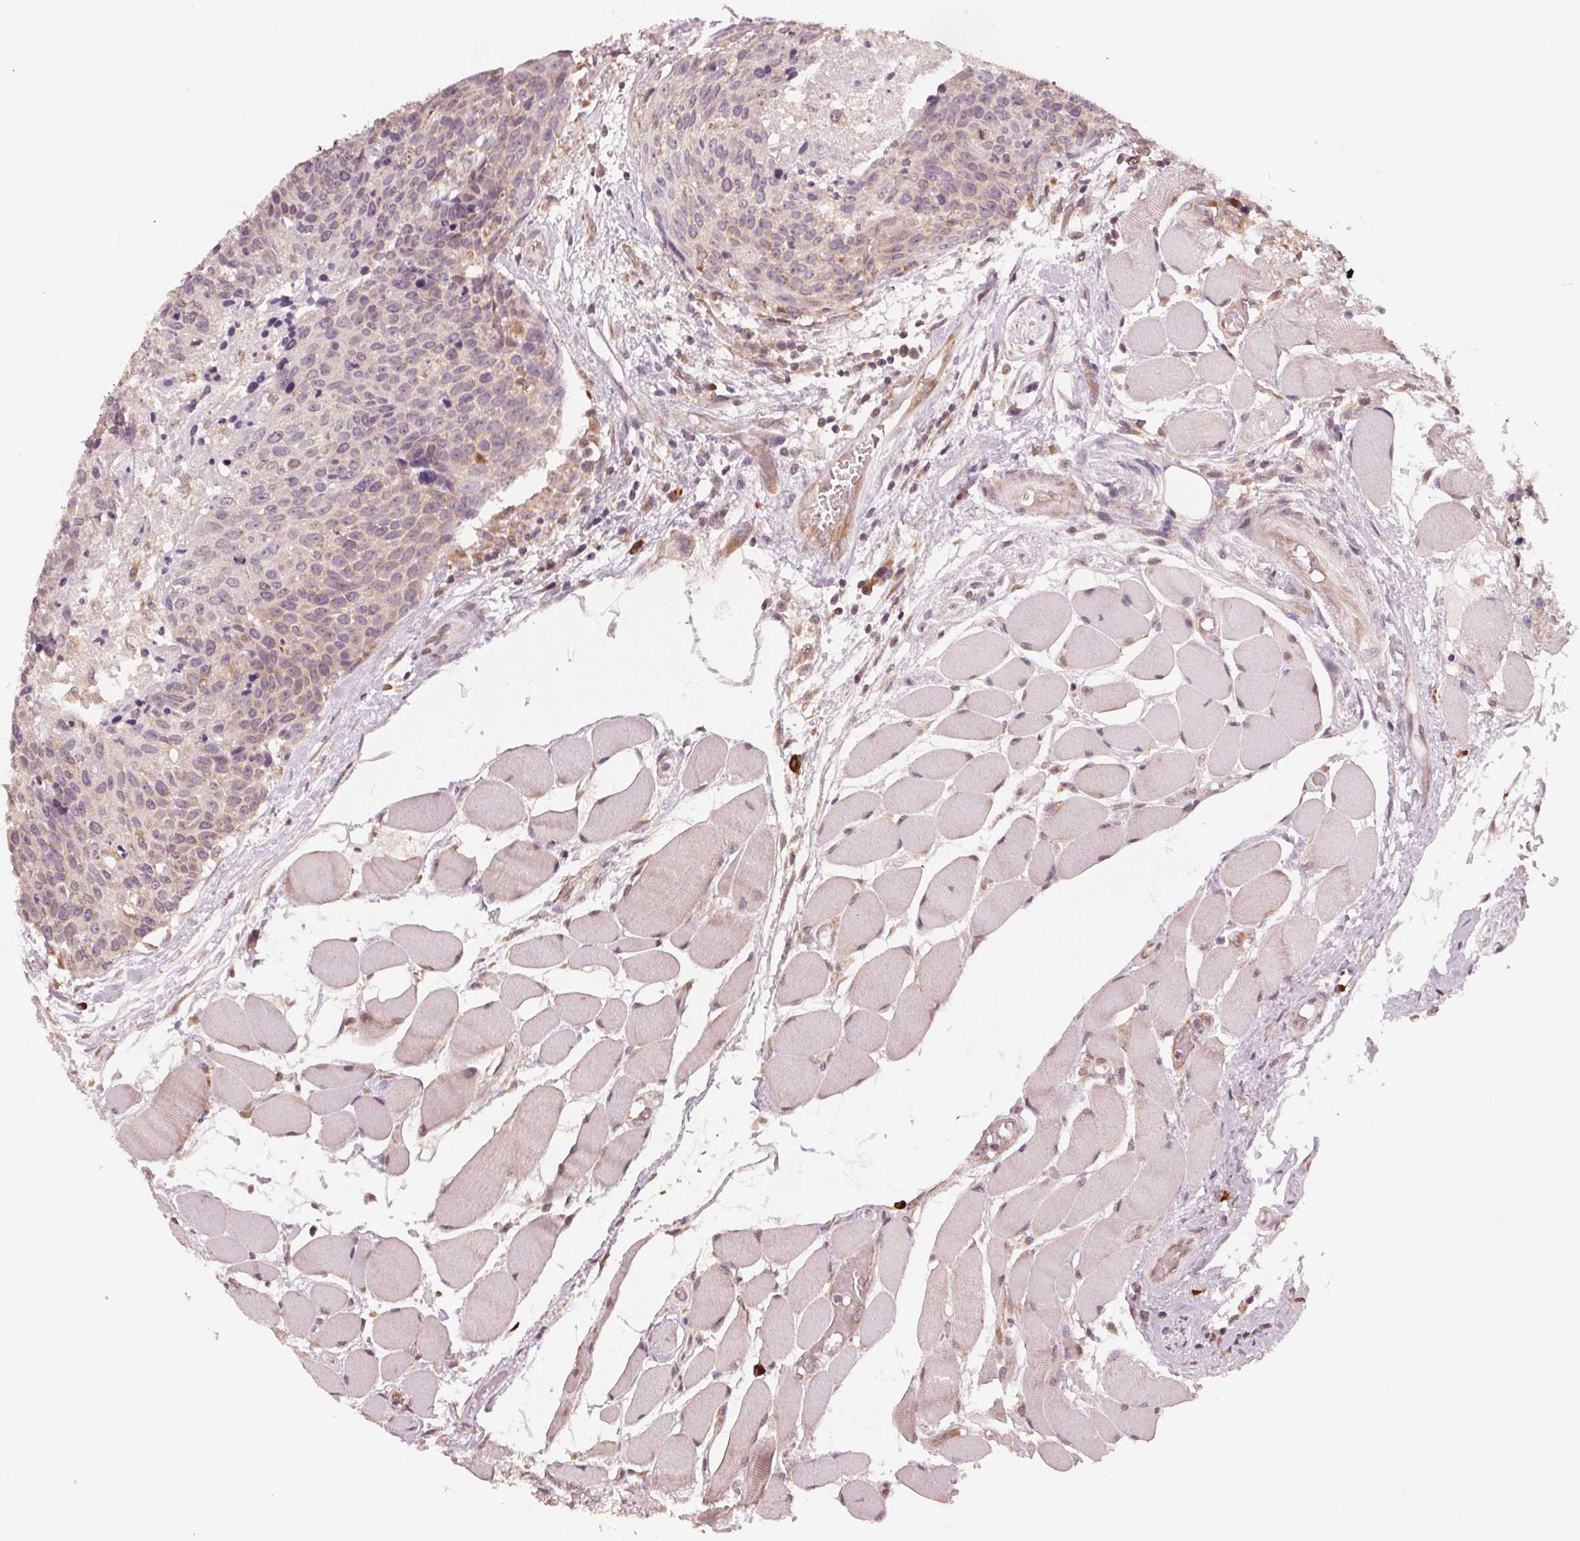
{"staining": {"intensity": "weak", "quantity": "<25%", "location": "cytoplasmic/membranous"}, "tissue": "head and neck cancer", "cell_type": "Tumor cells", "image_type": "cancer", "snomed": [{"axis": "morphology", "description": "Squamous cell carcinoma, NOS"}, {"axis": "topography", "description": "Oral tissue"}, {"axis": "topography", "description": "Head-Neck"}], "caption": "Tumor cells show no significant protein staining in head and neck cancer.", "gene": "GIGYF2", "patient": {"sex": "male", "age": 64}}